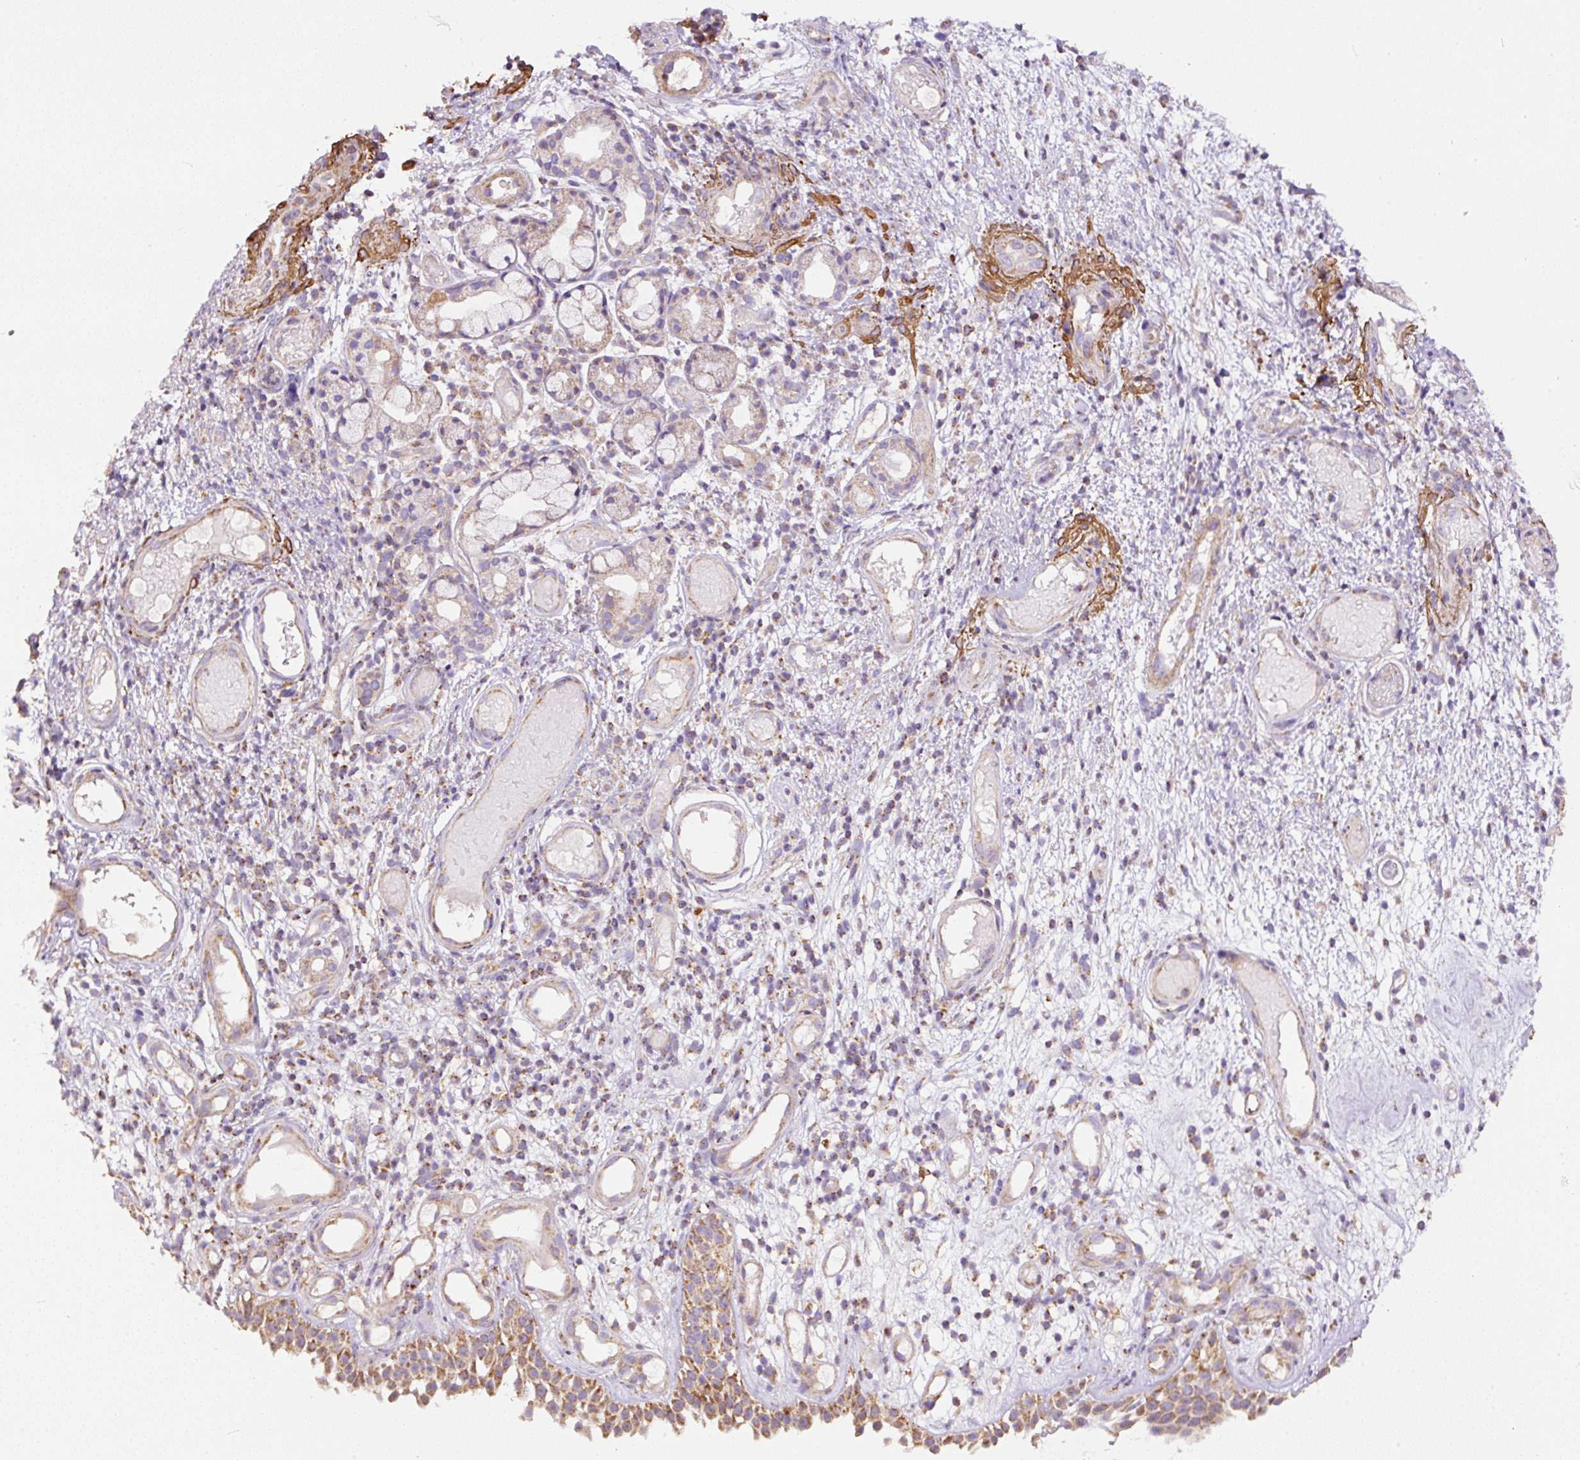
{"staining": {"intensity": "moderate", "quantity": ">75%", "location": "cytoplasmic/membranous"}, "tissue": "nasopharynx", "cell_type": "Respiratory epithelial cells", "image_type": "normal", "snomed": [{"axis": "morphology", "description": "Normal tissue, NOS"}, {"axis": "morphology", "description": "Inflammation, NOS"}, {"axis": "topography", "description": "Nasopharynx"}], "caption": "Protein staining exhibits moderate cytoplasmic/membranous staining in approximately >75% of respiratory epithelial cells in benign nasopharynx. (DAB (3,3'-diaminobenzidine) IHC, brown staining for protein, blue staining for nuclei).", "gene": "NDUFAF2", "patient": {"sex": "male", "age": 54}}